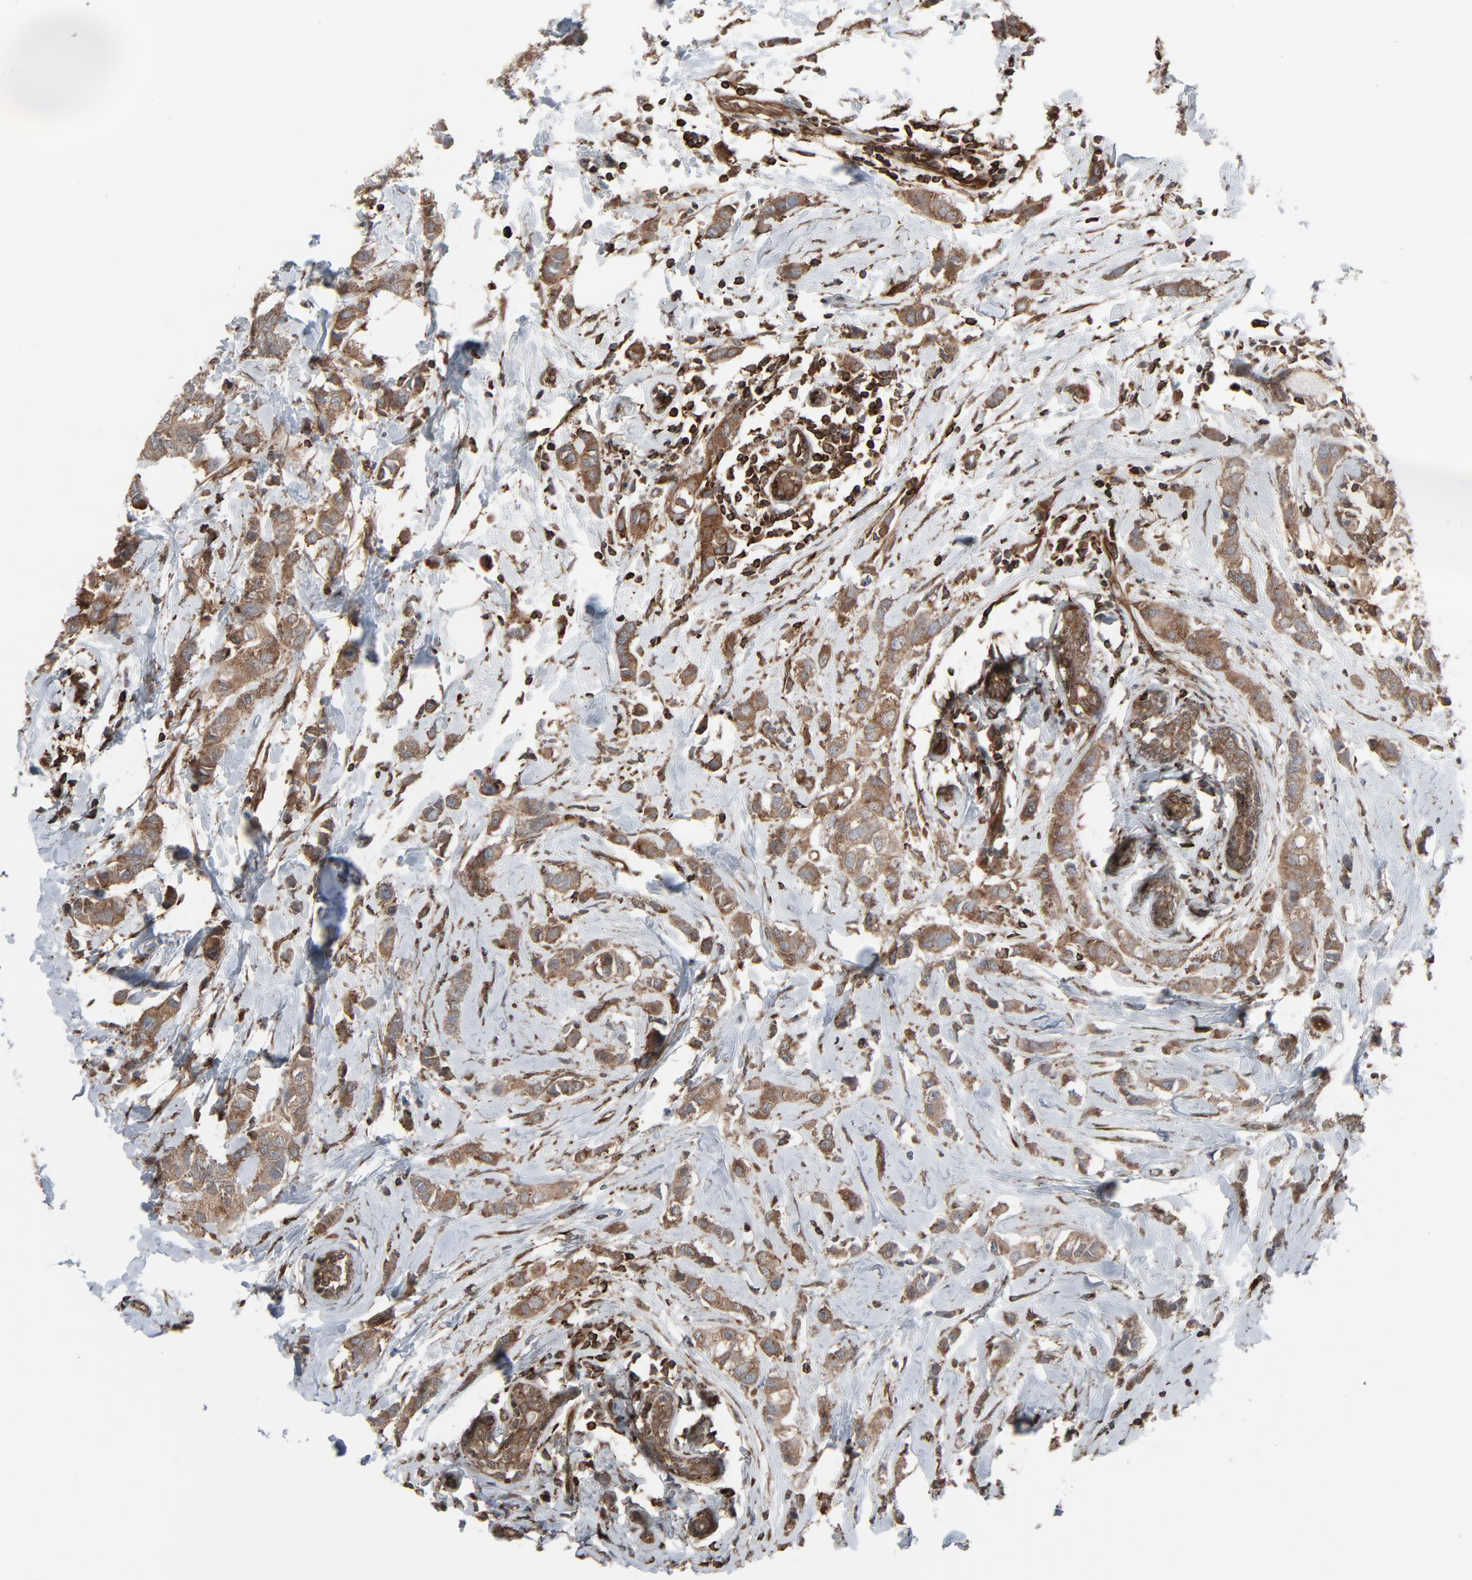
{"staining": {"intensity": "moderate", "quantity": ">75%", "location": "cytoplasmic/membranous"}, "tissue": "breast cancer", "cell_type": "Tumor cells", "image_type": "cancer", "snomed": [{"axis": "morphology", "description": "Normal tissue, NOS"}, {"axis": "morphology", "description": "Duct carcinoma"}, {"axis": "topography", "description": "Breast"}], "caption": "Infiltrating ductal carcinoma (breast) stained for a protein (brown) exhibits moderate cytoplasmic/membranous positive expression in about >75% of tumor cells.", "gene": "OPTN", "patient": {"sex": "female", "age": 50}}